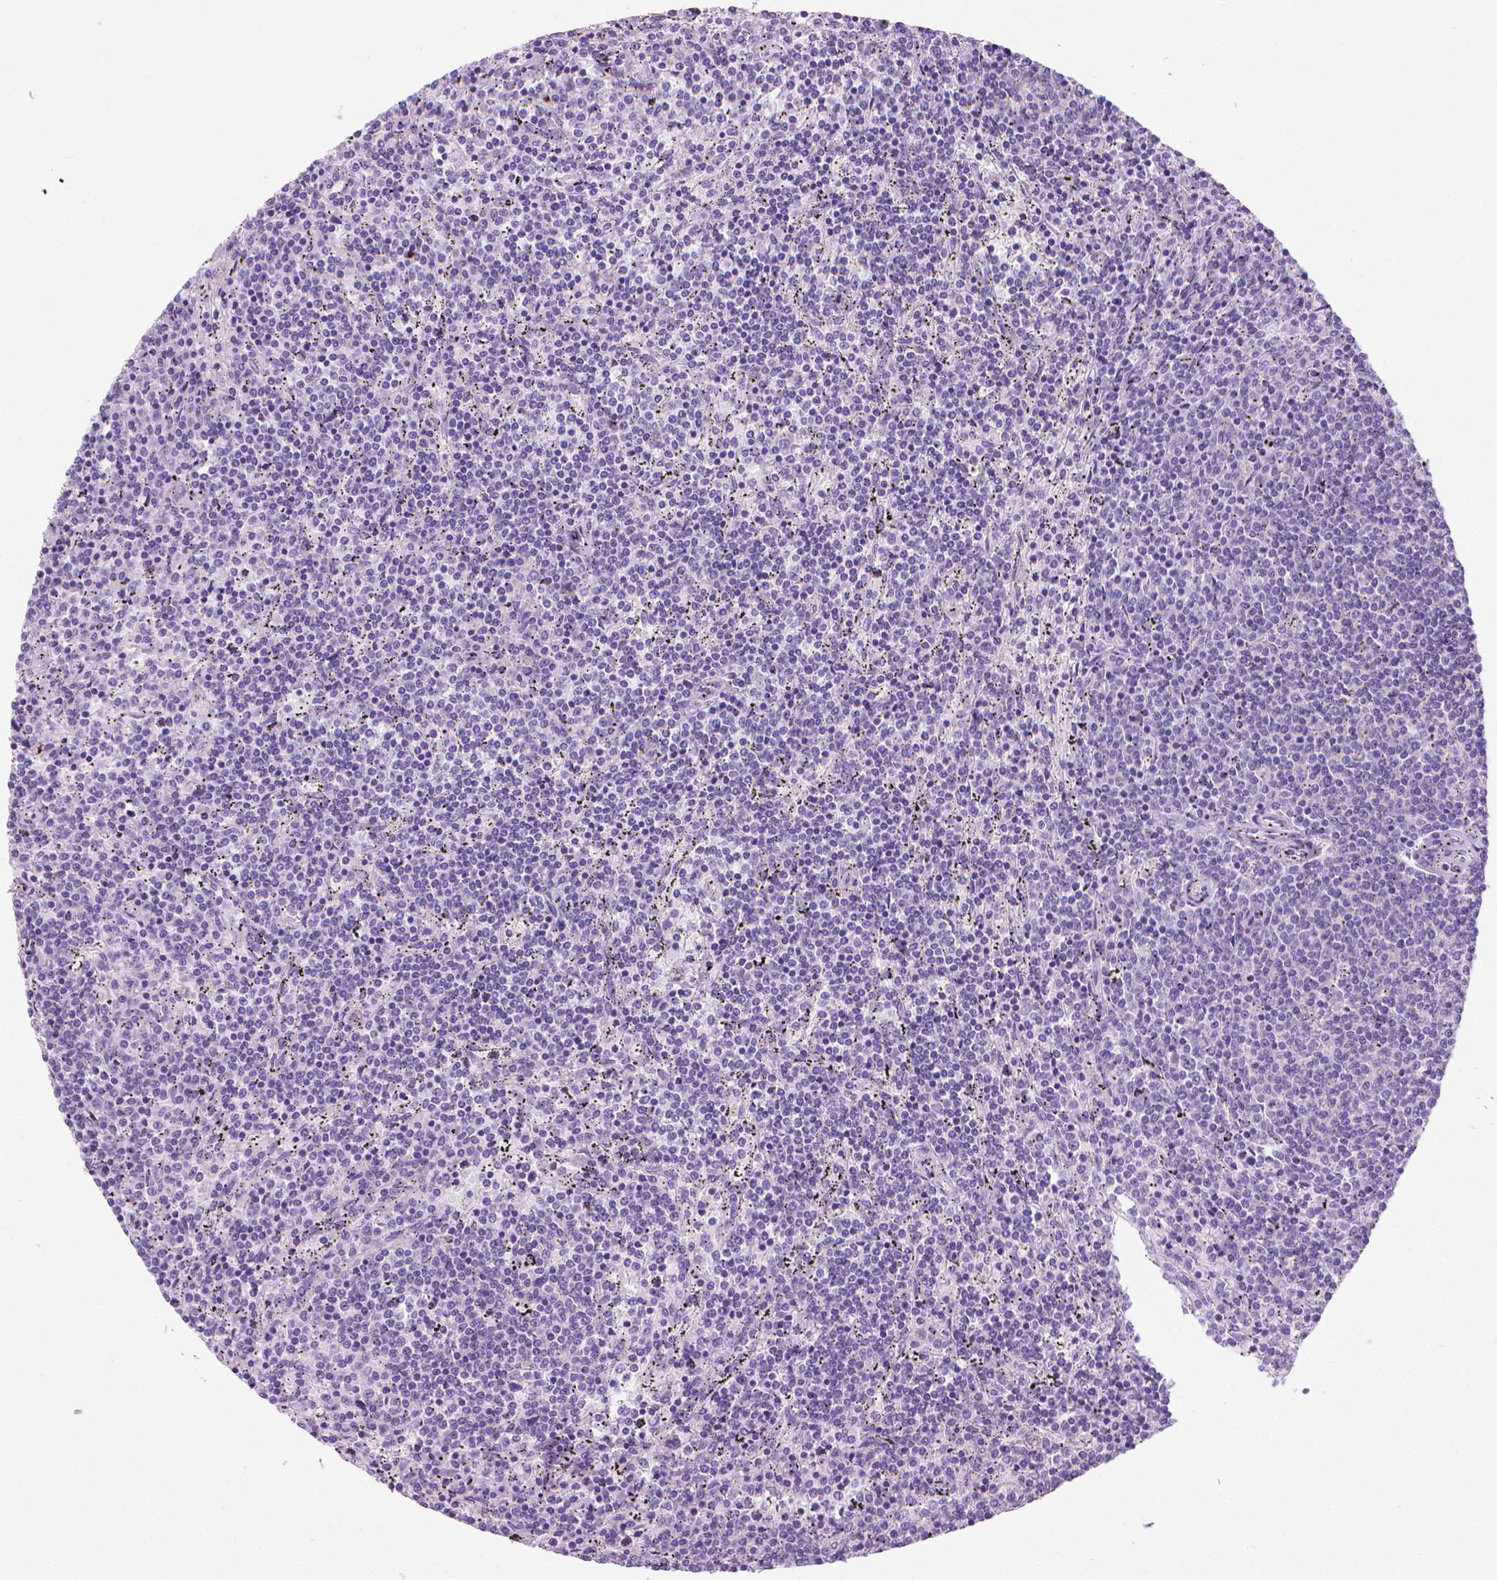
{"staining": {"intensity": "negative", "quantity": "none", "location": "none"}, "tissue": "lymphoma", "cell_type": "Tumor cells", "image_type": "cancer", "snomed": [{"axis": "morphology", "description": "Malignant lymphoma, non-Hodgkin's type, Low grade"}, {"axis": "topography", "description": "Spleen"}], "caption": "Immunohistochemistry (IHC) micrograph of human lymphoma stained for a protein (brown), which demonstrates no staining in tumor cells. The staining is performed using DAB brown chromogen with nuclei counter-stained in using hematoxylin.", "gene": "FASN", "patient": {"sex": "female", "age": 50}}